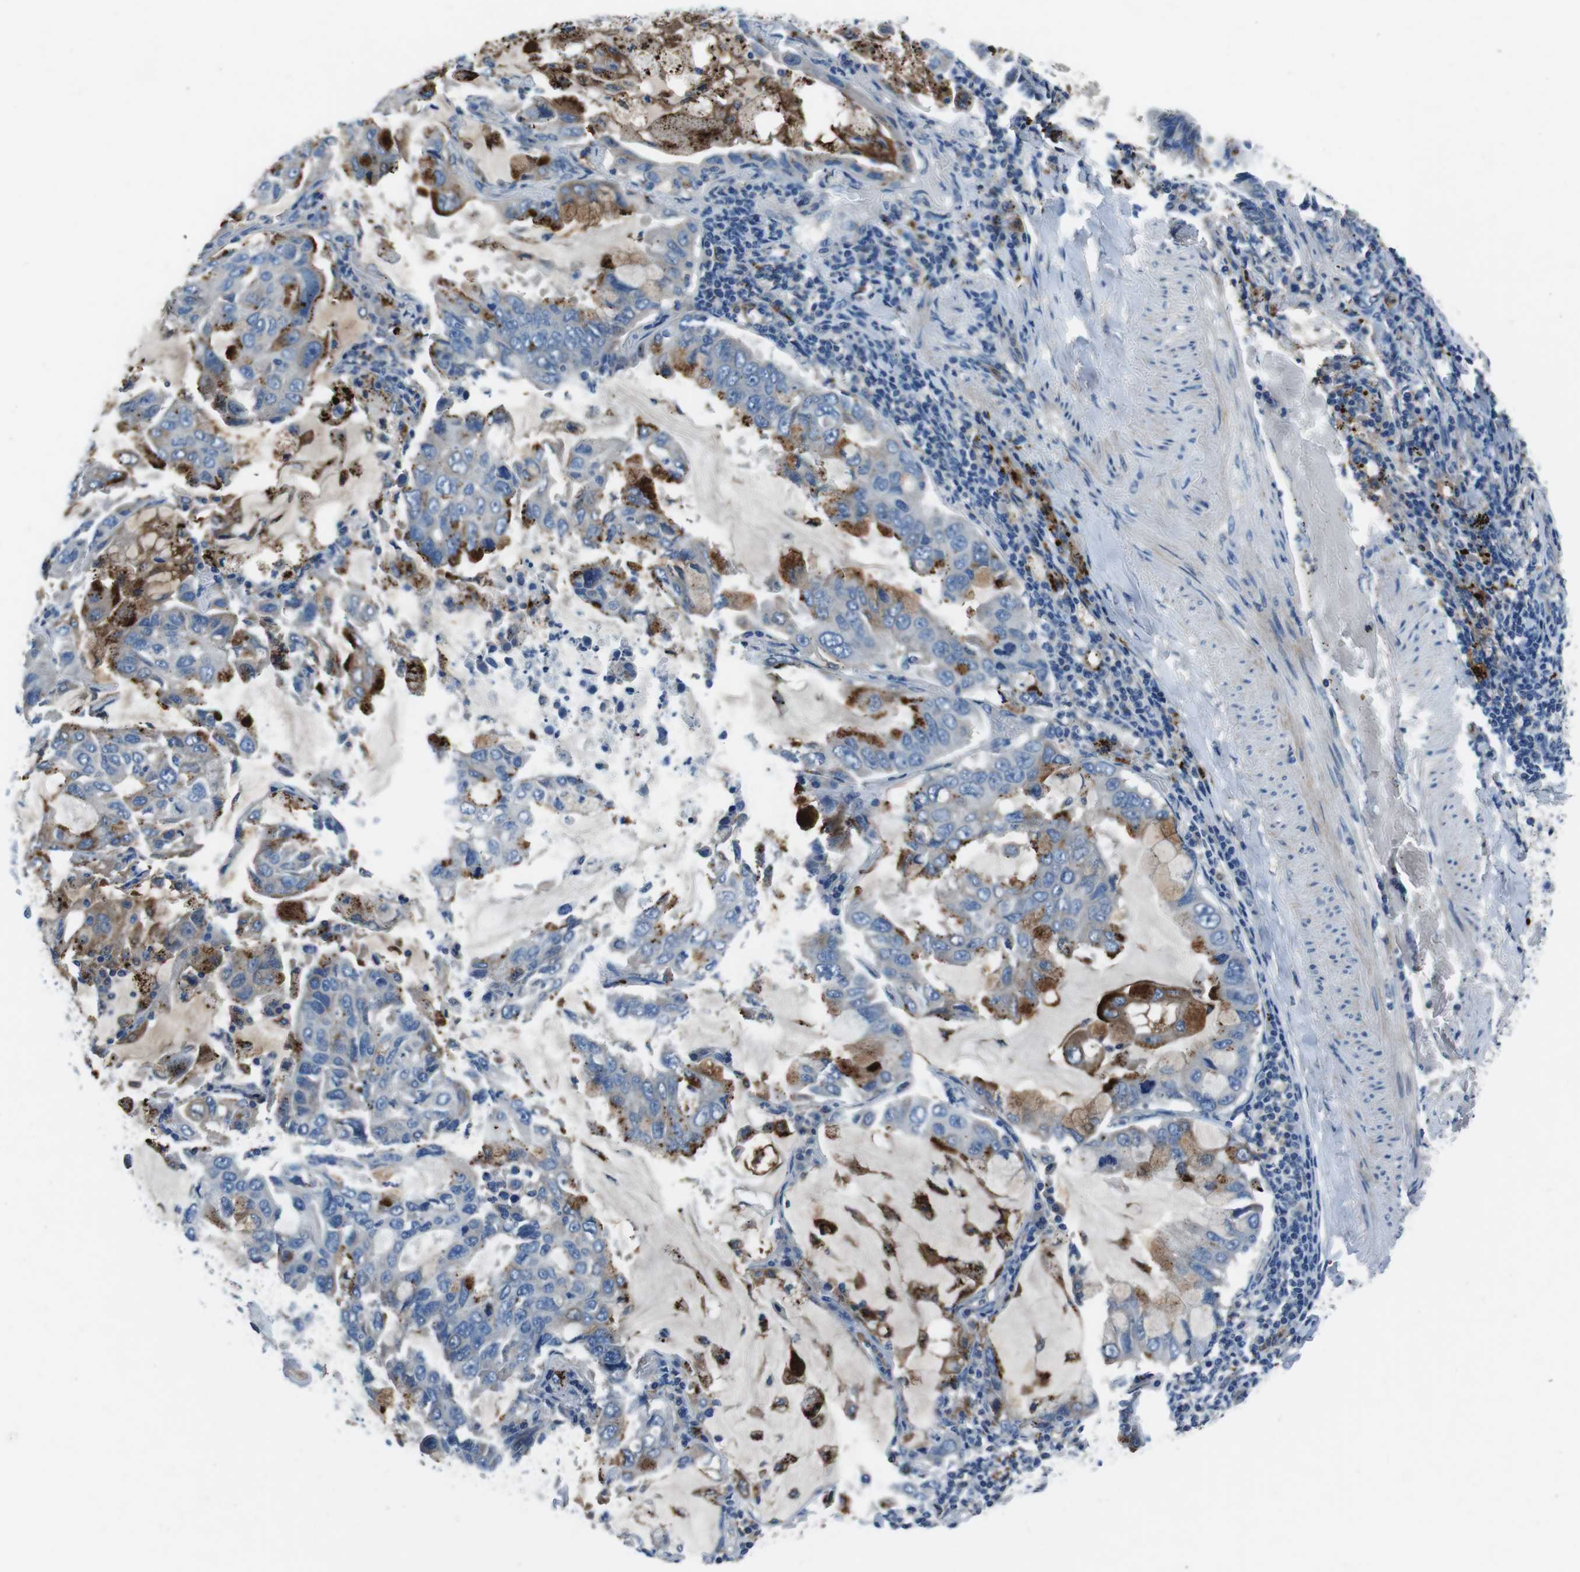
{"staining": {"intensity": "moderate", "quantity": "25%-75%", "location": "cytoplasmic/membranous"}, "tissue": "lung cancer", "cell_type": "Tumor cells", "image_type": "cancer", "snomed": [{"axis": "morphology", "description": "Adenocarcinoma, NOS"}, {"axis": "topography", "description": "Lung"}], "caption": "Lung cancer (adenocarcinoma) was stained to show a protein in brown. There is medium levels of moderate cytoplasmic/membranous expression in approximately 25%-75% of tumor cells.", "gene": "TULP3", "patient": {"sex": "male", "age": 64}}